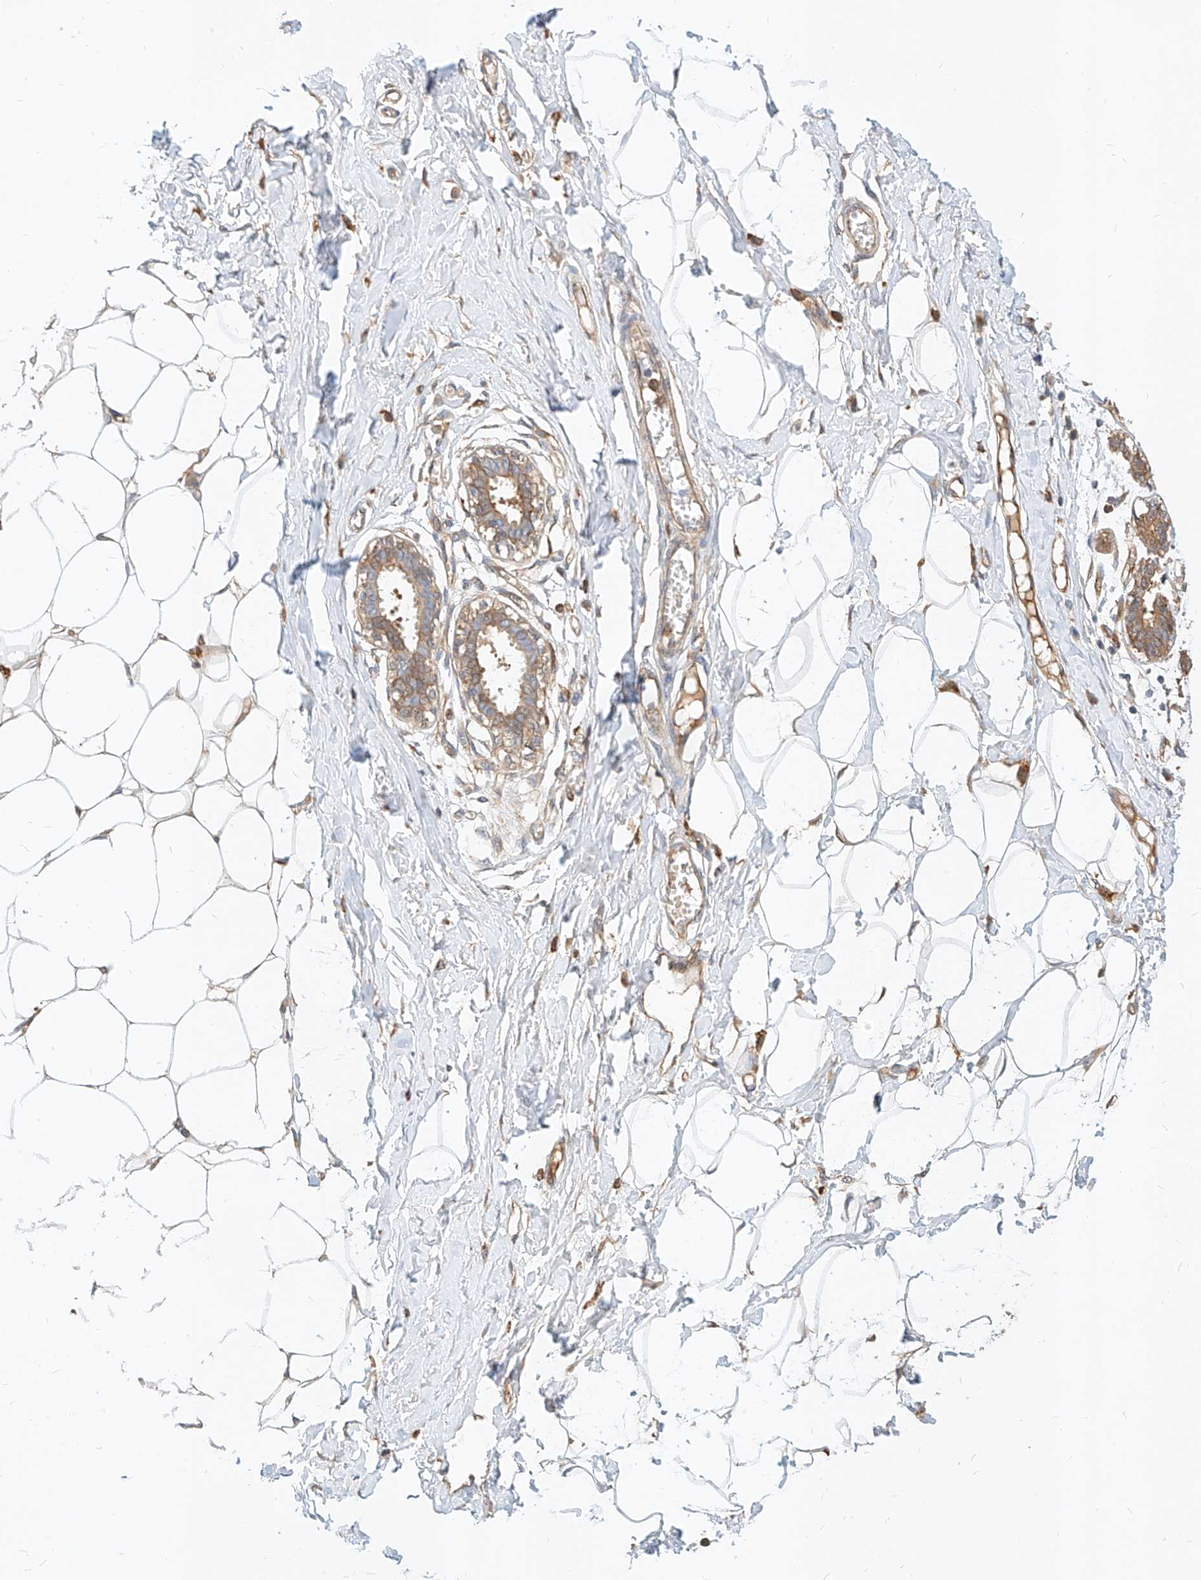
{"staining": {"intensity": "negative", "quantity": "none", "location": "none"}, "tissue": "breast", "cell_type": "Adipocytes", "image_type": "normal", "snomed": [{"axis": "morphology", "description": "Normal tissue, NOS"}, {"axis": "topography", "description": "Breast"}], "caption": "This histopathology image is of normal breast stained with IHC to label a protein in brown with the nuclei are counter-stained blue. There is no positivity in adipocytes.", "gene": "NFAM1", "patient": {"sex": "female", "age": 27}}